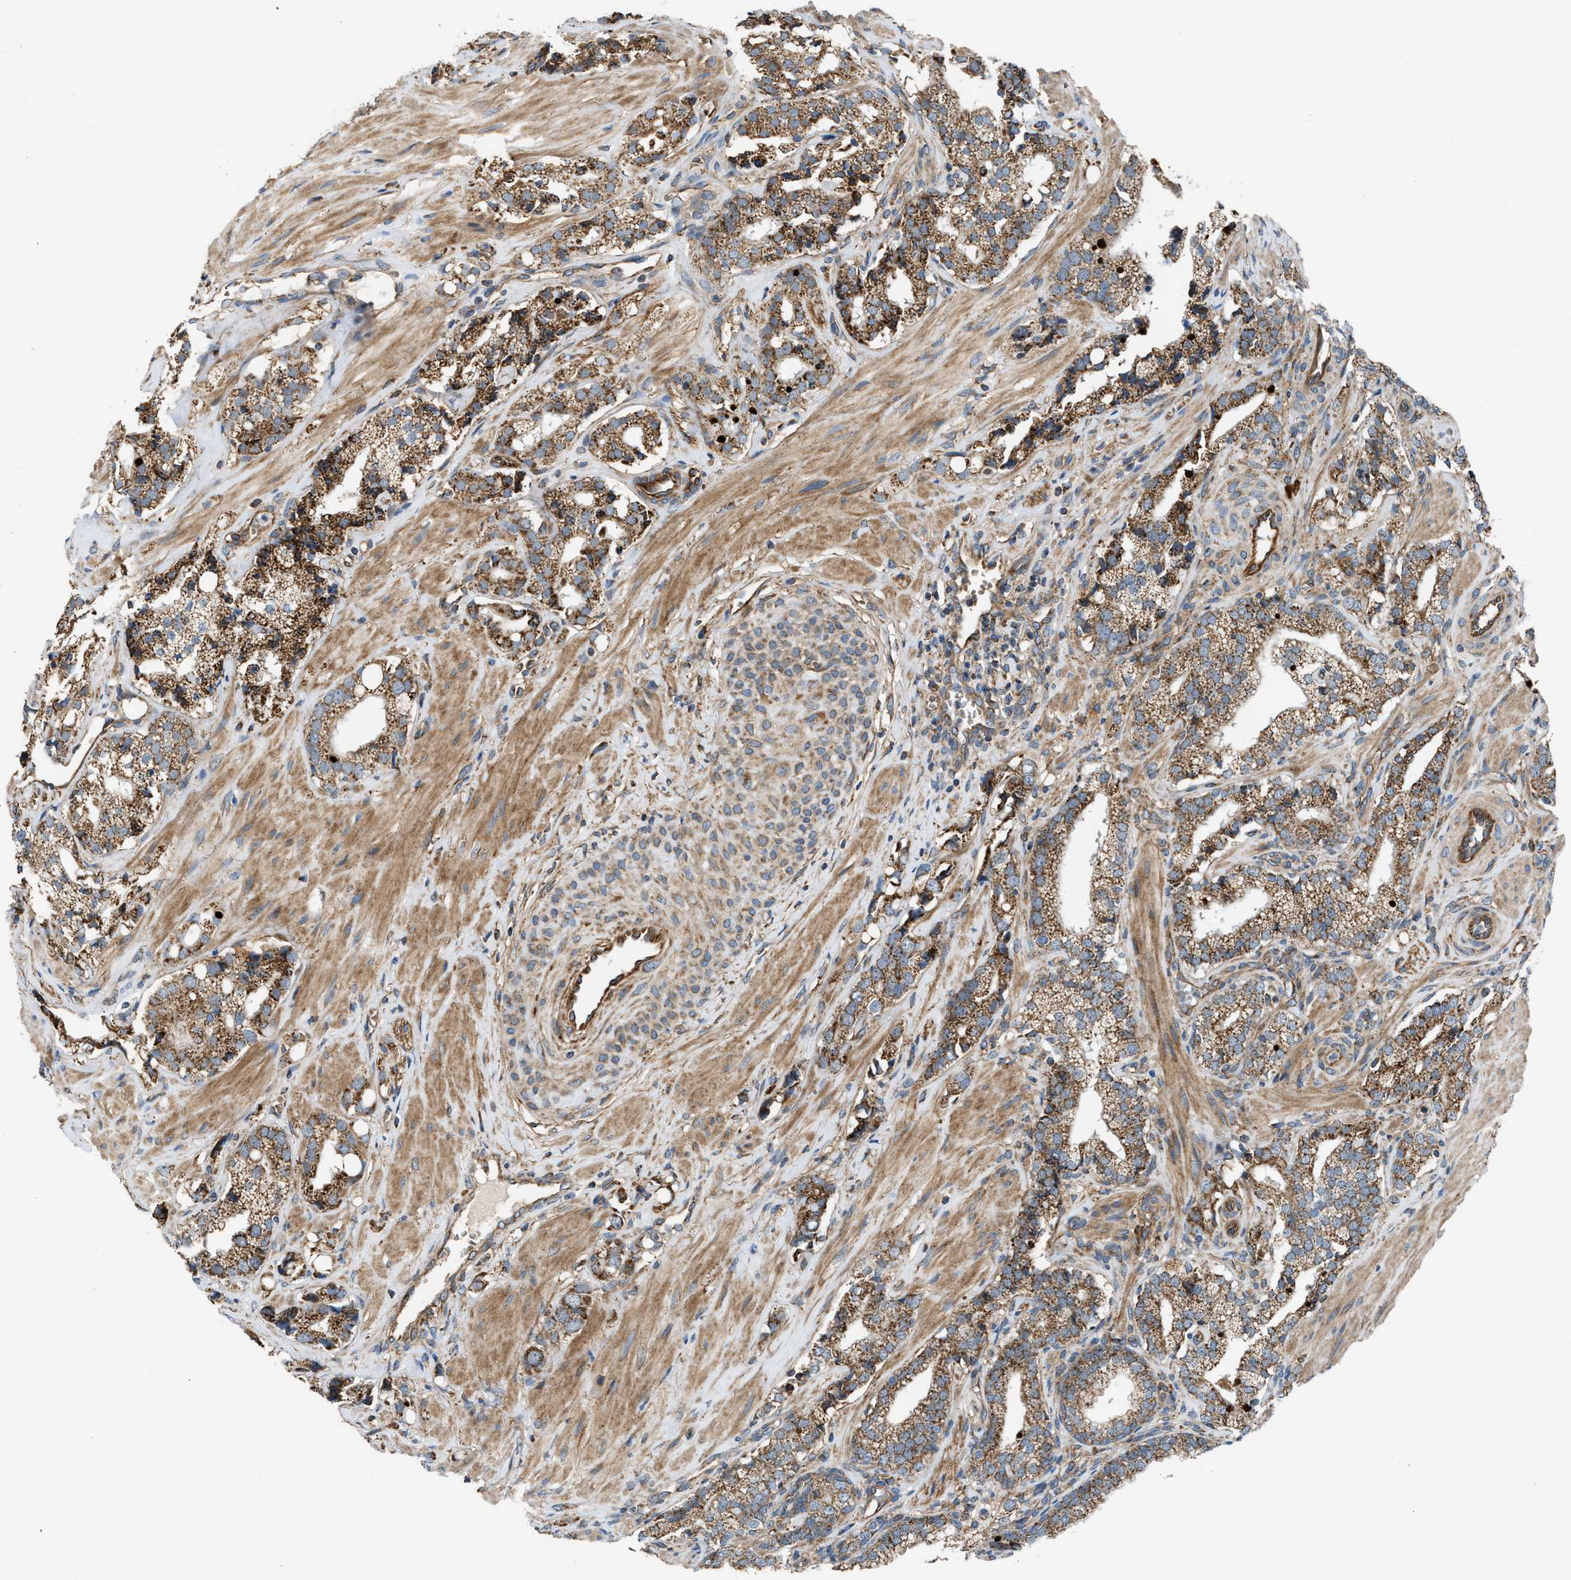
{"staining": {"intensity": "moderate", "quantity": ">75%", "location": "cytoplasmic/membranous"}, "tissue": "prostate cancer", "cell_type": "Tumor cells", "image_type": "cancer", "snomed": [{"axis": "morphology", "description": "Adenocarcinoma, High grade"}, {"axis": "topography", "description": "Prostate"}], "caption": "The histopathology image reveals staining of prostate cancer (adenocarcinoma (high-grade)), revealing moderate cytoplasmic/membranous protein positivity (brown color) within tumor cells.", "gene": "SLC10A3", "patient": {"sex": "male", "age": 52}}